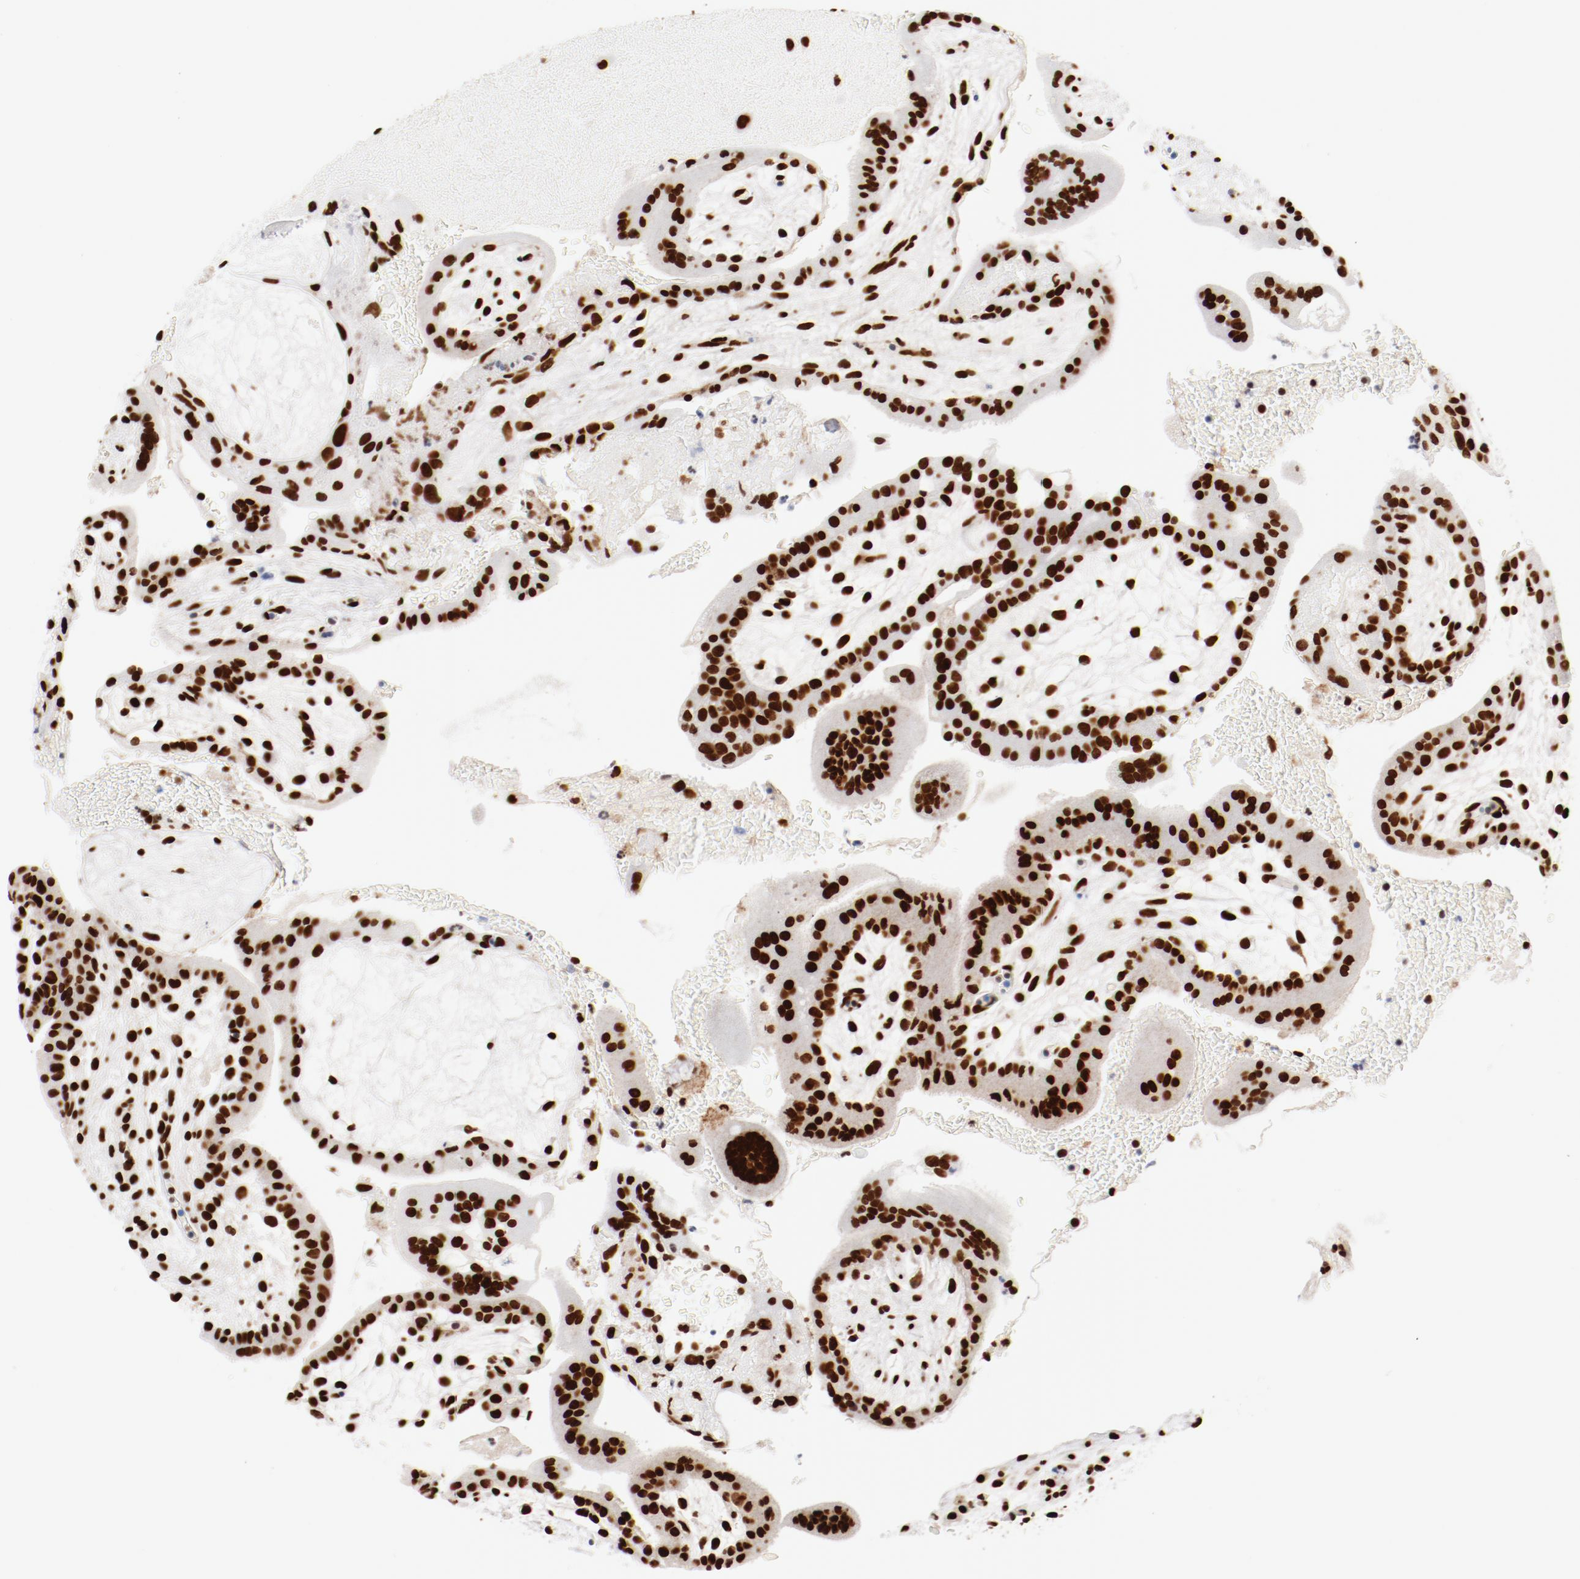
{"staining": {"intensity": "strong", "quantity": ">75%", "location": "nuclear"}, "tissue": "placenta", "cell_type": "Decidual cells", "image_type": "normal", "snomed": [{"axis": "morphology", "description": "Normal tissue, NOS"}, {"axis": "topography", "description": "Placenta"}], "caption": "Decidual cells reveal strong nuclear expression in about >75% of cells in normal placenta.", "gene": "CTBP1", "patient": {"sex": "female", "age": 35}}